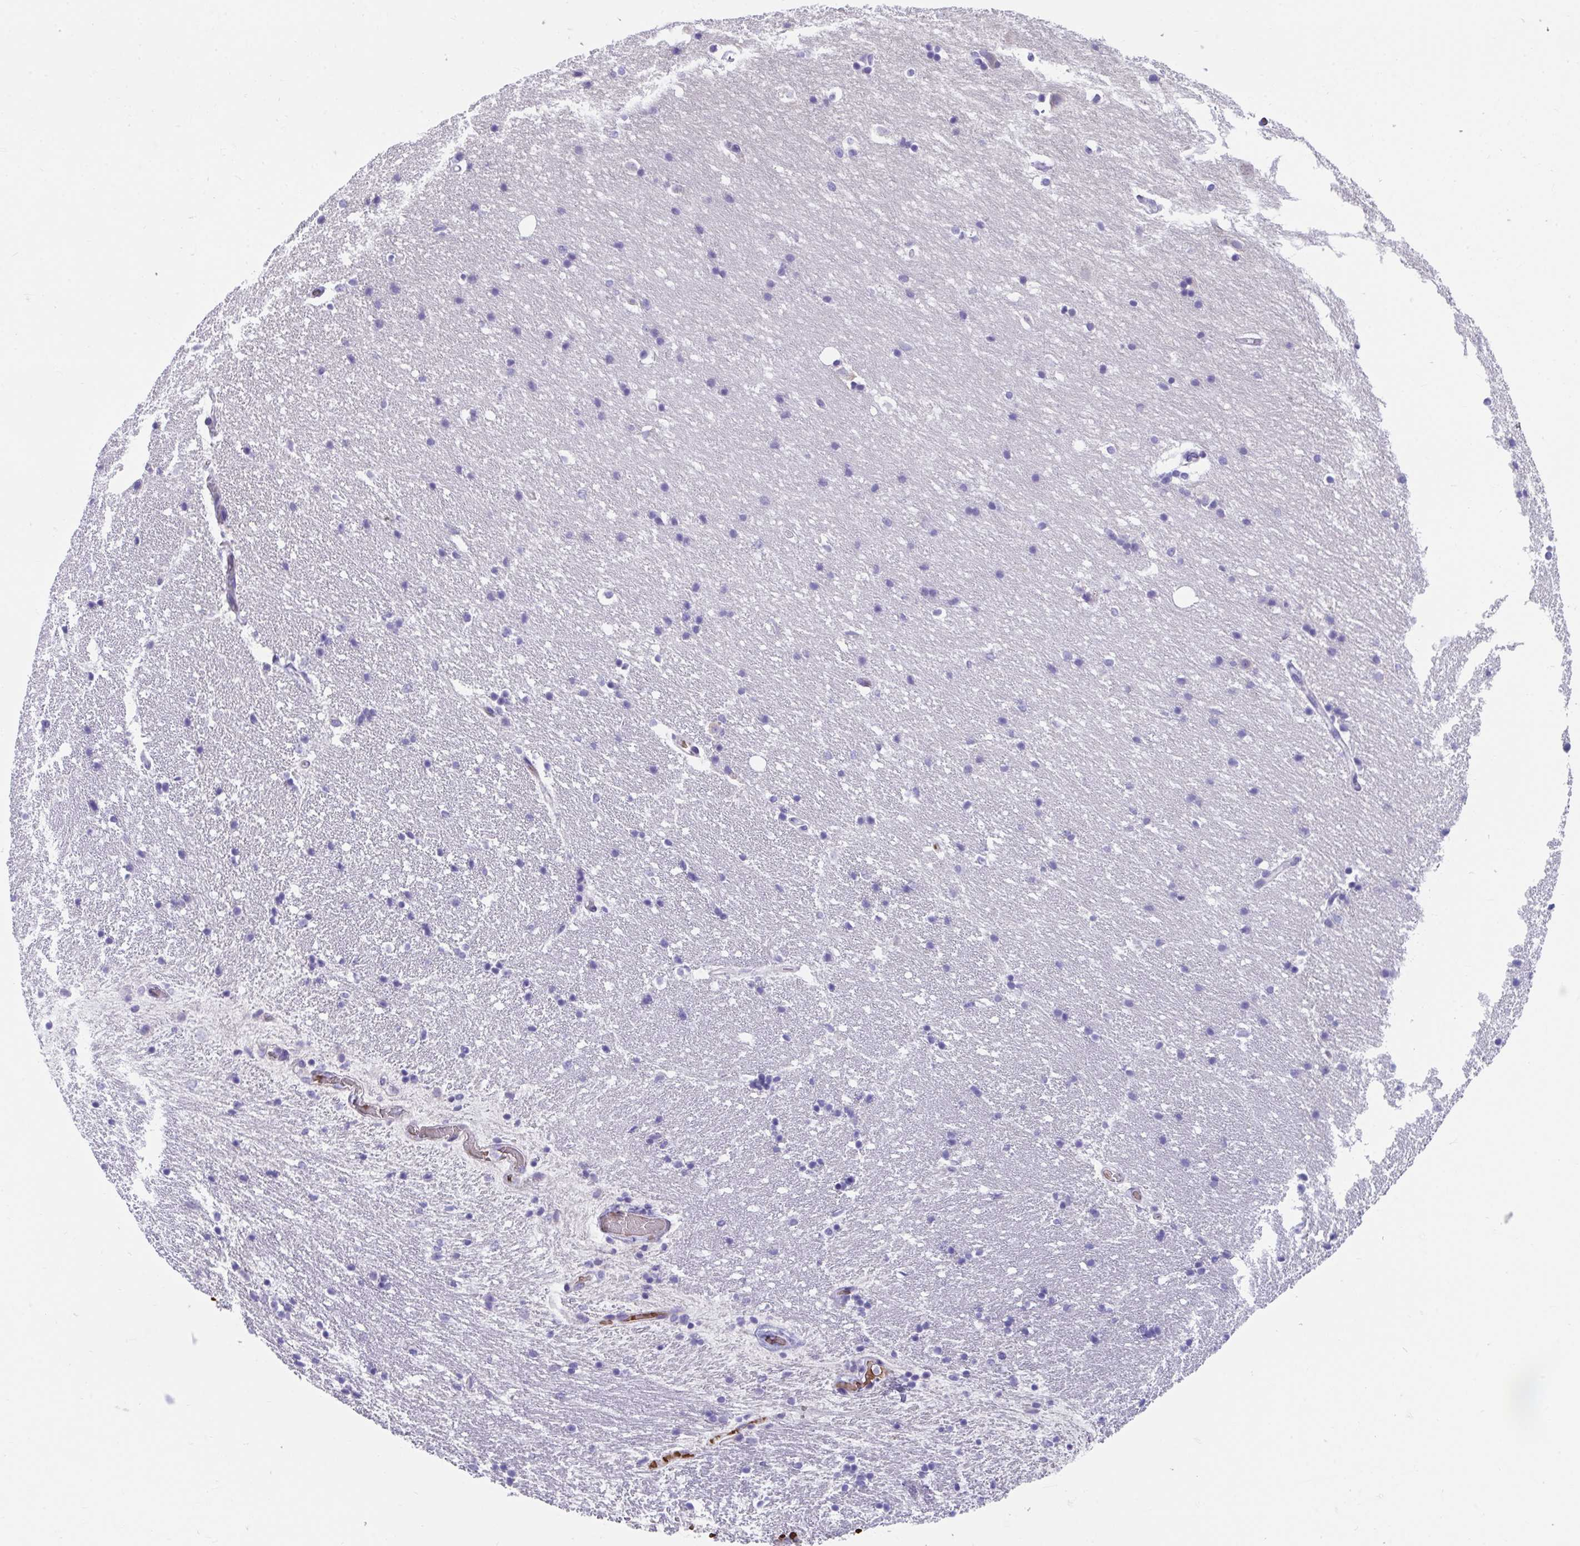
{"staining": {"intensity": "negative", "quantity": "none", "location": "none"}, "tissue": "hippocampus", "cell_type": "Glial cells", "image_type": "normal", "snomed": [{"axis": "morphology", "description": "Normal tissue, NOS"}, {"axis": "topography", "description": "Hippocampus"}], "caption": "This is an immunohistochemistry micrograph of unremarkable hippocampus. There is no expression in glial cells.", "gene": "TTC30A", "patient": {"sex": "male", "age": 63}}